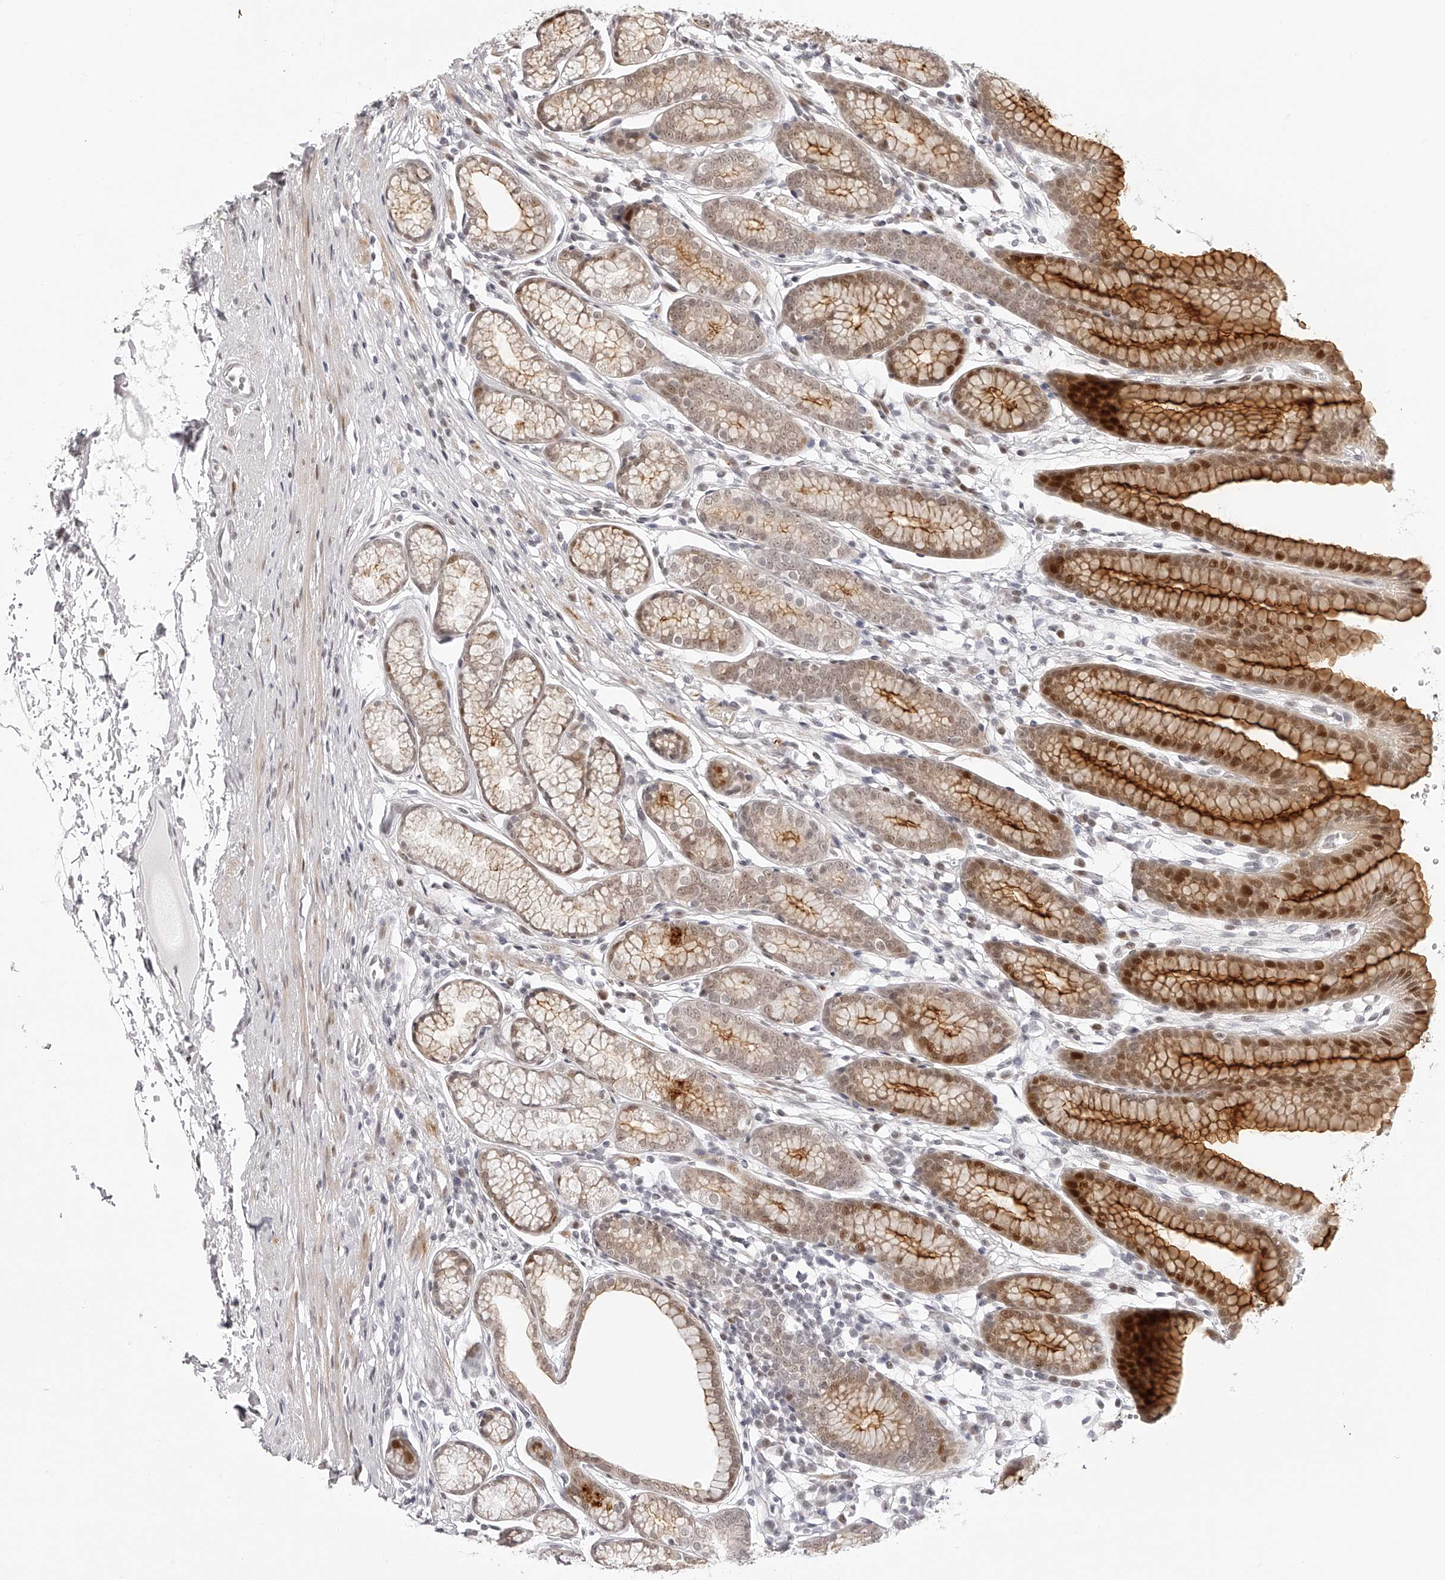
{"staining": {"intensity": "strong", "quantity": "<25%", "location": "cytoplasmic/membranous,nuclear"}, "tissue": "stomach", "cell_type": "Glandular cells", "image_type": "normal", "snomed": [{"axis": "morphology", "description": "Normal tissue, NOS"}, {"axis": "topography", "description": "Stomach"}], "caption": "Immunohistochemical staining of benign human stomach demonstrates medium levels of strong cytoplasmic/membranous,nuclear staining in about <25% of glandular cells.", "gene": "PLEKHG1", "patient": {"sex": "male", "age": 42}}